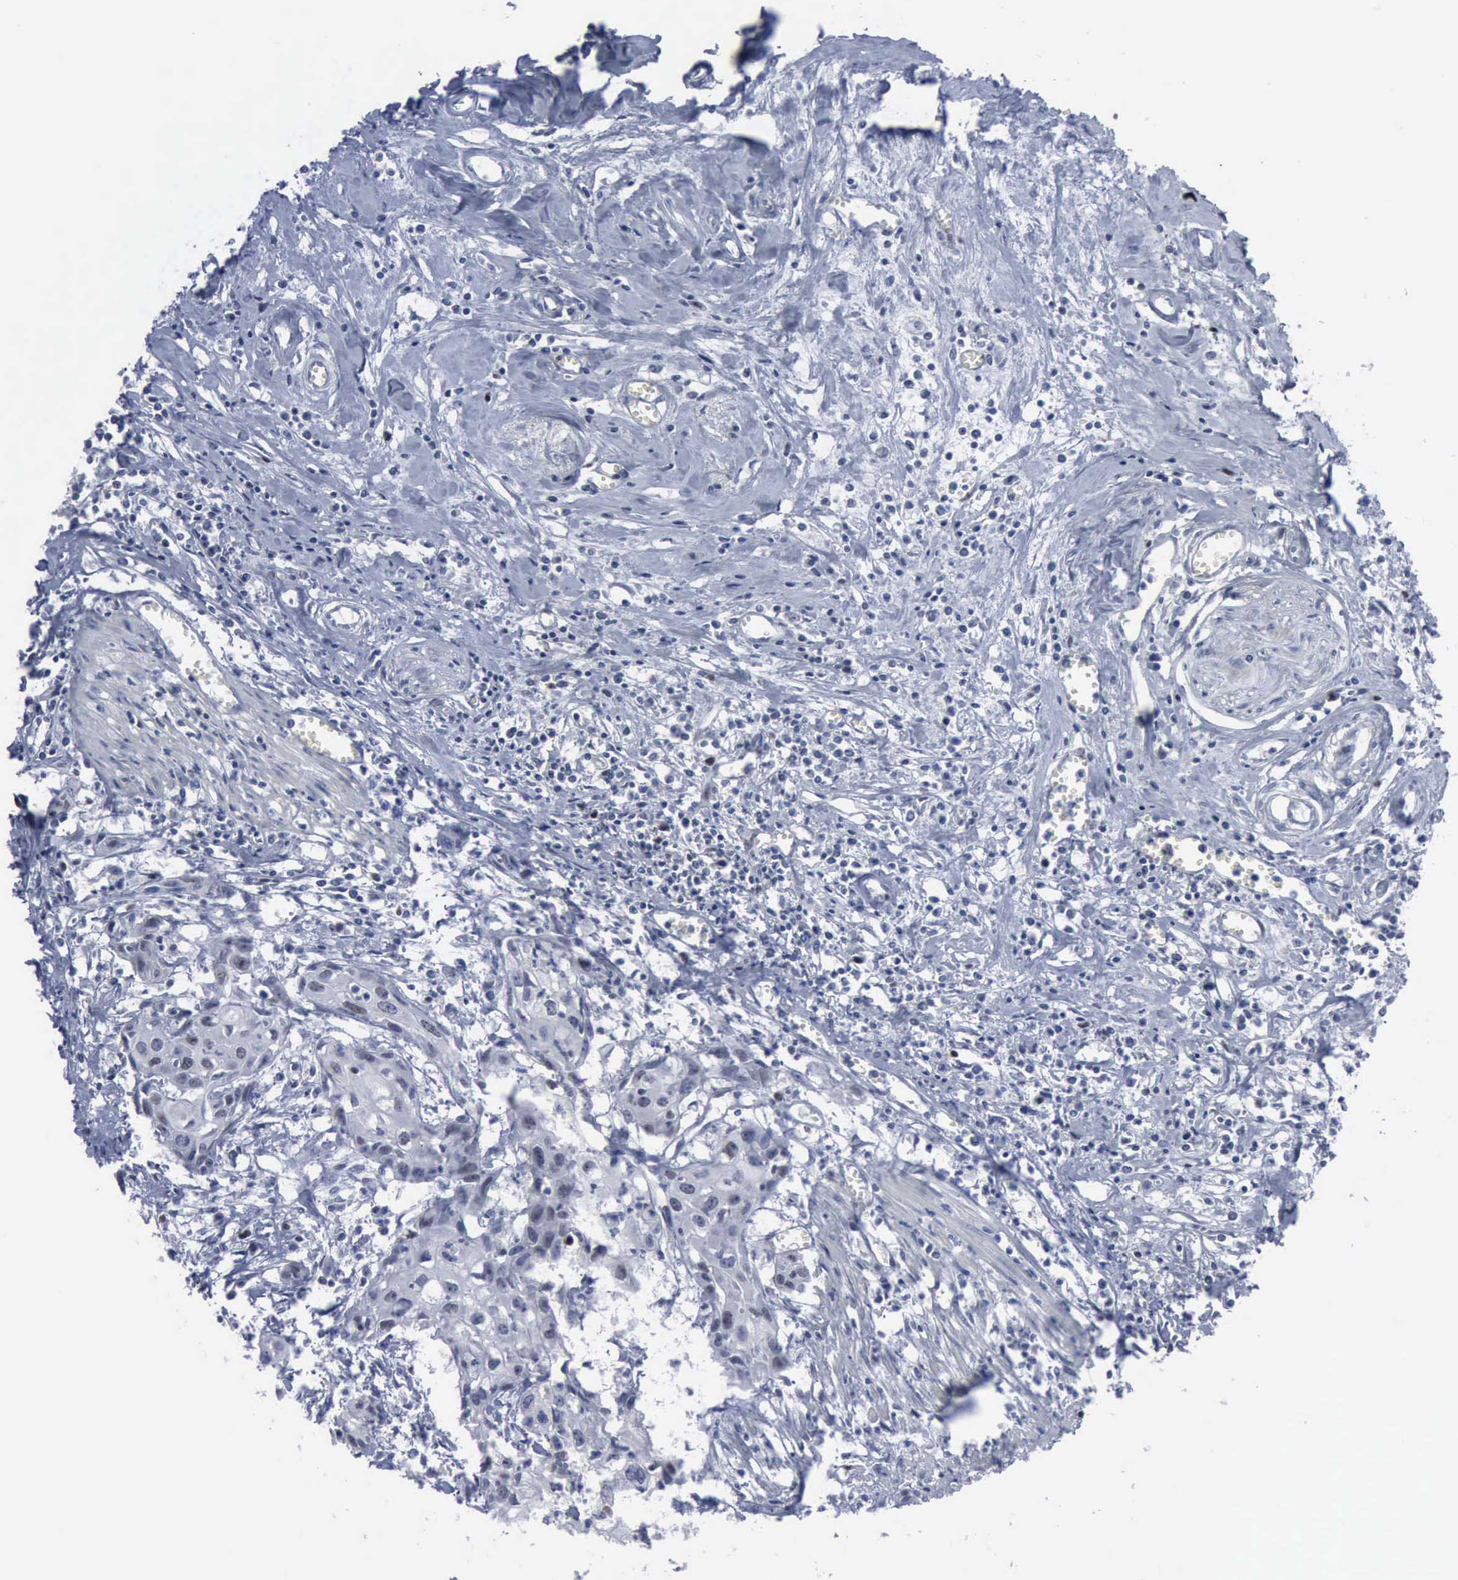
{"staining": {"intensity": "weak", "quantity": "<25%", "location": "nuclear"}, "tissue": "urothelial cancer", "cell_type": "Tumor cells", "image_type": "cancer", "snomed": [{"axis": "morphology", "description": "Urothelial carcinoma, High grade"}, {"axis": "topography", "description": "Urinary bladder"}], "caption": "An image of human urothelial carcinoma (high-grade) is negative for staining in tumor cells.", "gene": "MCM5", "patient": {"sex": "male", "age": 54}}